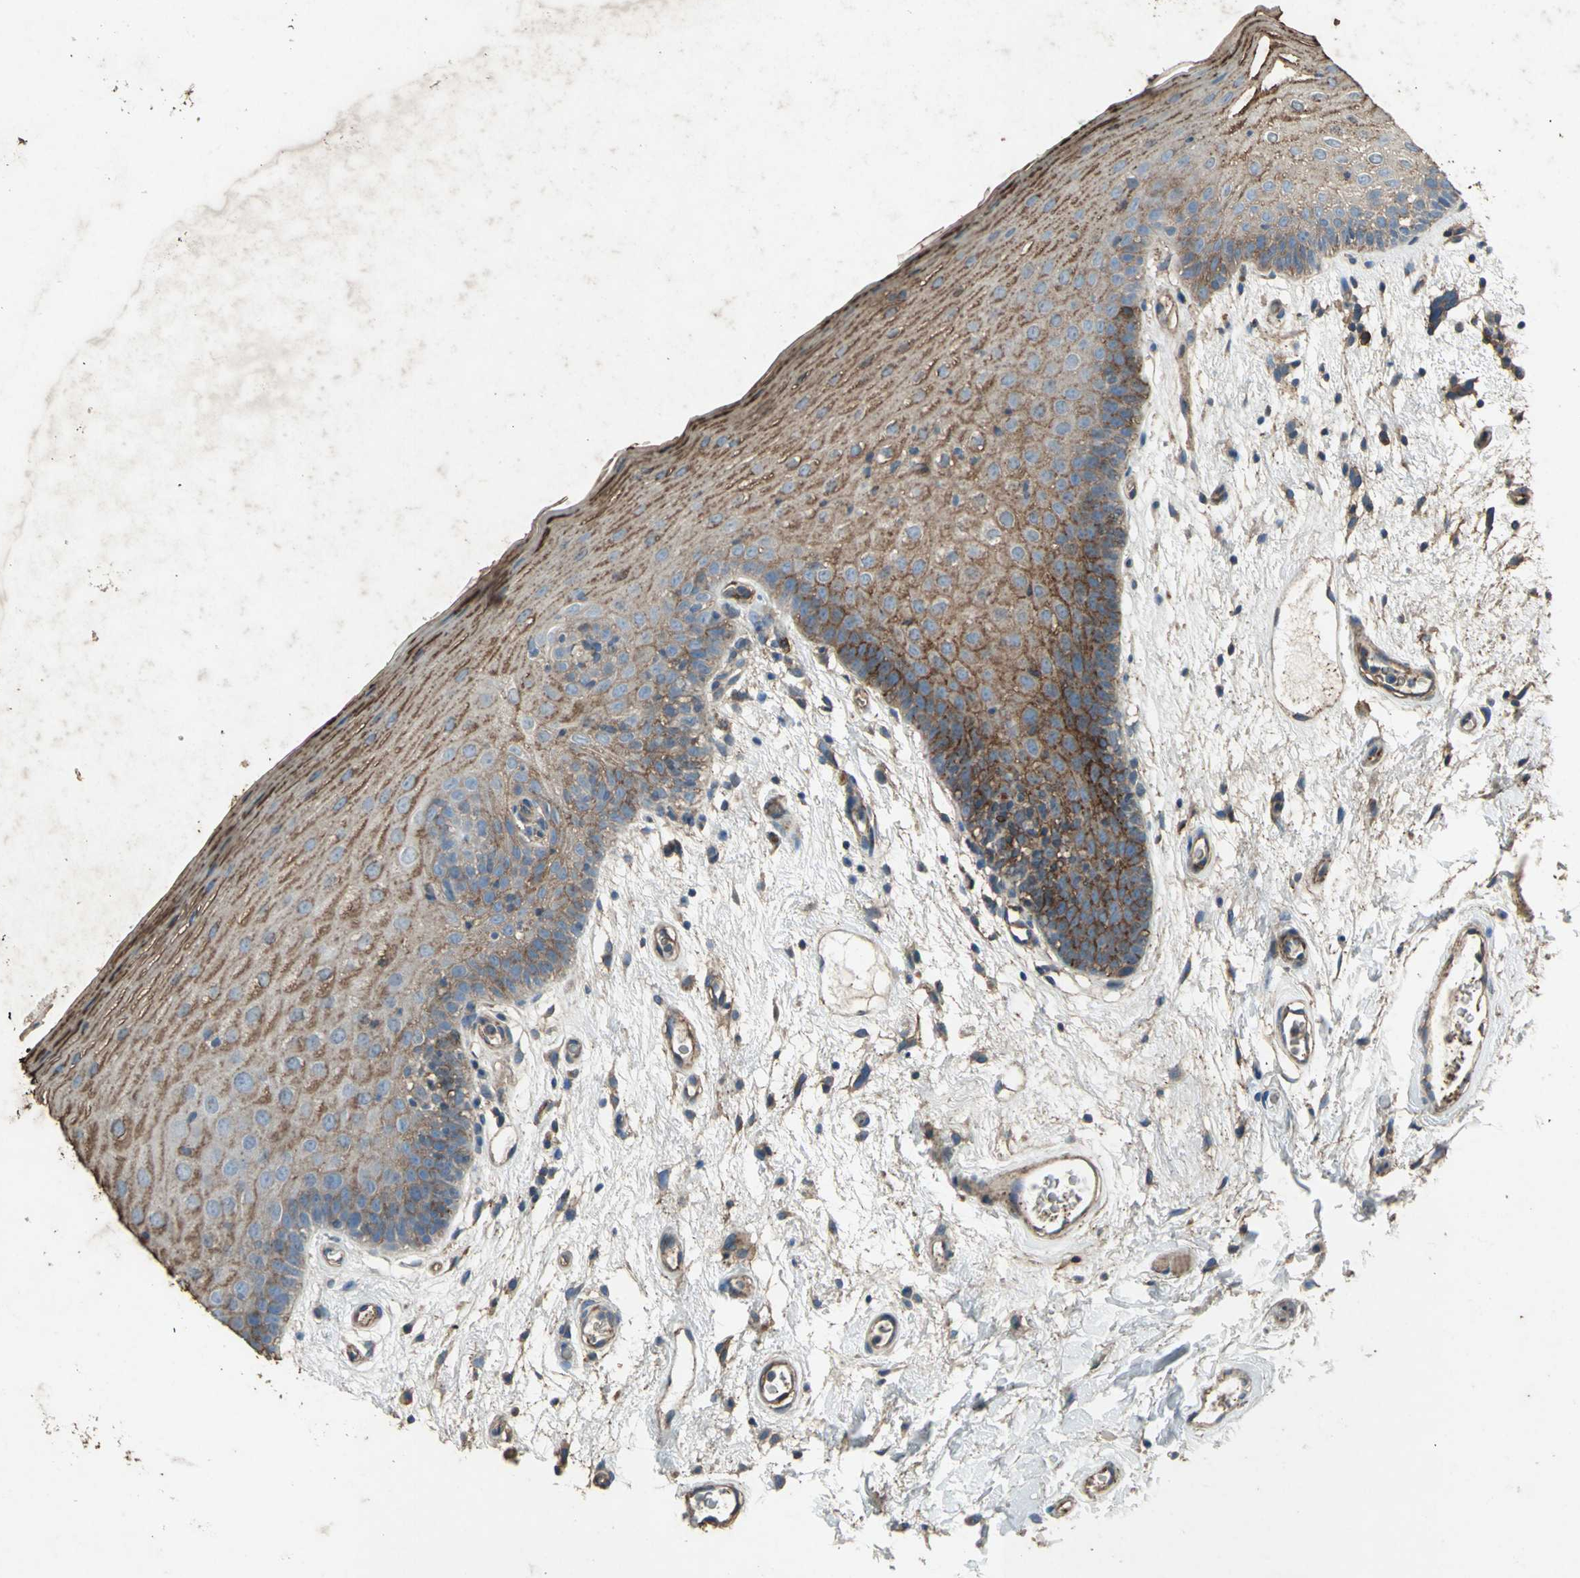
{"staining": {"intensity": "moderate", "quantity": ">75%", "location": "cytoplasmic/membranous"}, "tissue": "oral mucosa", "cell_type": "Squamous epithelial cells", "image_type": "normal", "snomed": [{"axis": "morphology", "description": "Normal tissue, NOS"}, {"axis": "morphology", "description": "Squamous cell carcinoma, NOS"}, {"axis": "topography", "description": "Skeletal muscle"}, {"axis": "topography", "description": "Oral tissue"}, {"axis": "topography", "description": "Head-Neck"}], "caption": "Unremarkable oral mucosa displays moderate cytoplasmic/membranous staining in about >75% of squamous epithelial cells (Brightfield microscopy of DAB IHC at high magnification)..", "gene": "CCR6", "patient": {"sex": "male", "age": 71}}